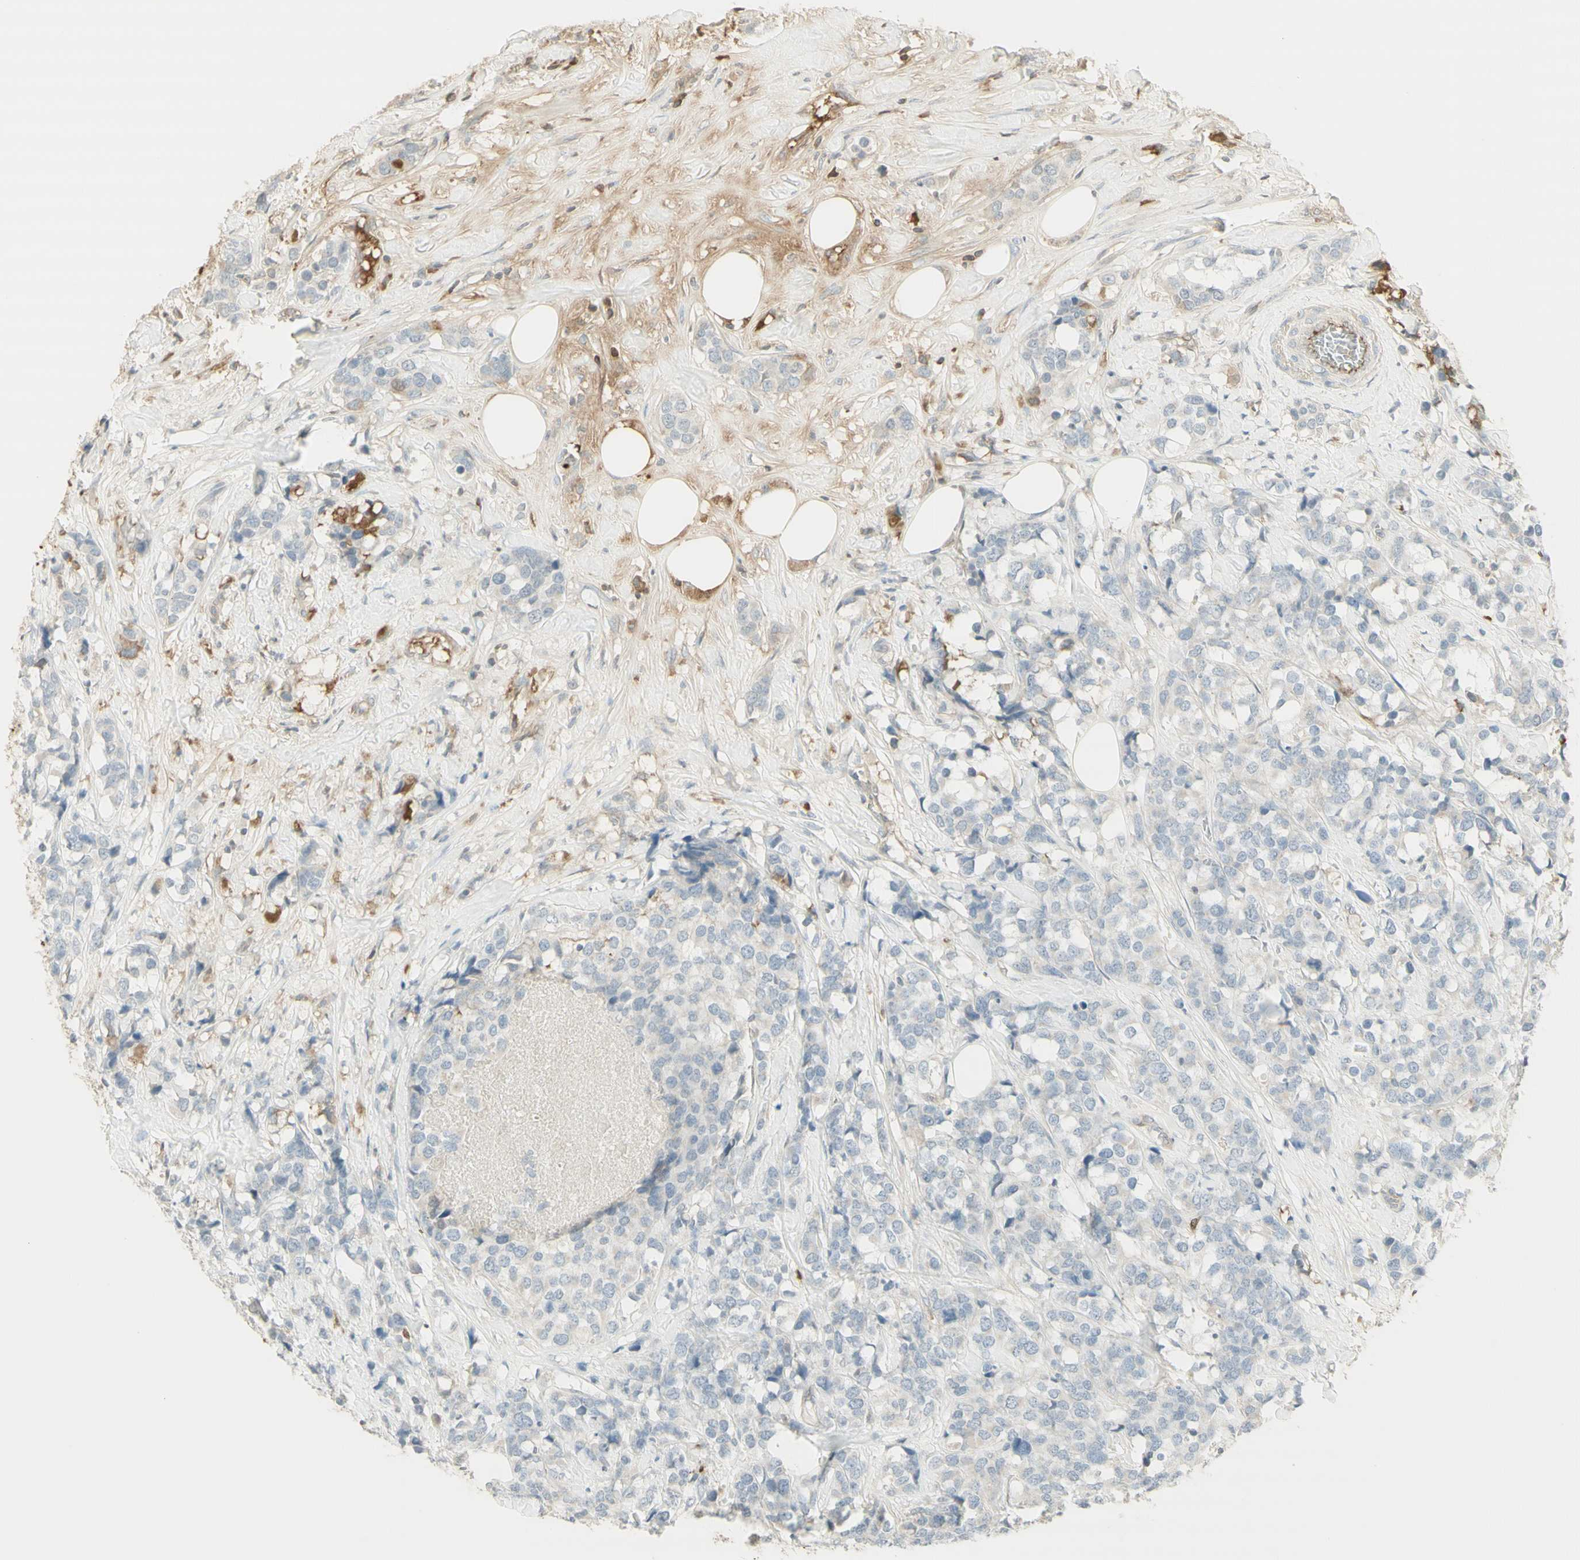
{"staining": {"intensity": "negative", "quantity": "none", "location": "none"}, "tissue": "breast cancer", "cell_type": "Tumor cells", "image_type": "cancer", "snomed": [{"axis": "morphology", "description": "Lobular carcinoma"}, {"axis": "topography", "description": "Breast"}], "caption": "High power microscopy histopathology image of an immunohistochemistry (IHC) micrograph of breast lobular carcinoma, revealing no significant expression in tumor cells. Nuclei are stained in blue.", "gene": "NID1", "patient": {"sex": "female", "age": 59}}